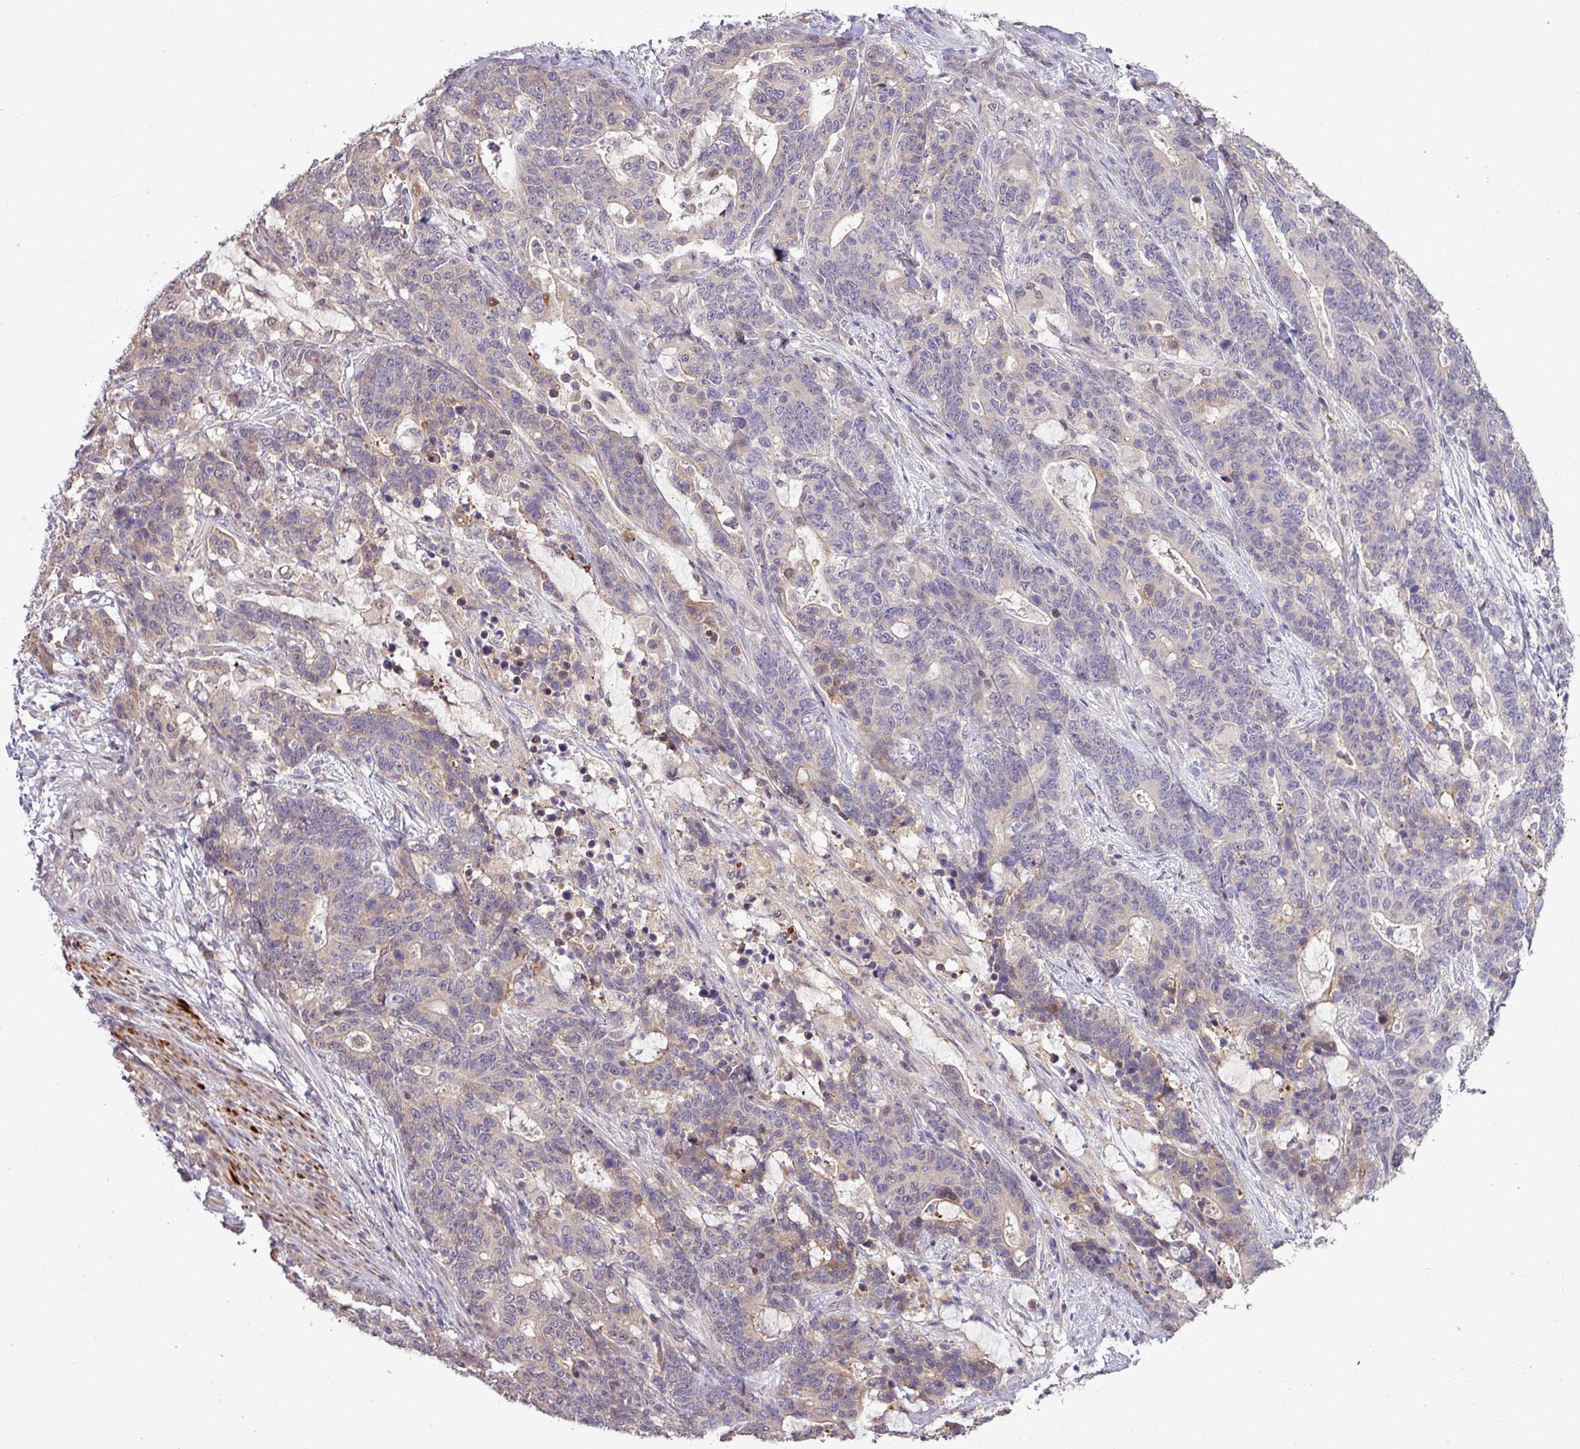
{"staining": {"intensity": "weak", "quantity": "<25%", "location": "cytoplasmic/membranous"}, "tissue": "stomach cancer", "cell_type": "Tumor cells", "image_type": "cancer", "snomed": [{"axis": "morphology", "description": "Normal tissue, NOS"}, {"axis": "morphology", "description": "Adenocarcinoma, NOS"}, {"axis": "topography", "description": "Stomach"}], "caption": "Stomach cancer (adenocarcinoma) was stained to show a protein in brown. There is no significant positivity in tumor cells.", "gene": "RIPPLY1", "patient": {"sex": "female", "age": 64}}